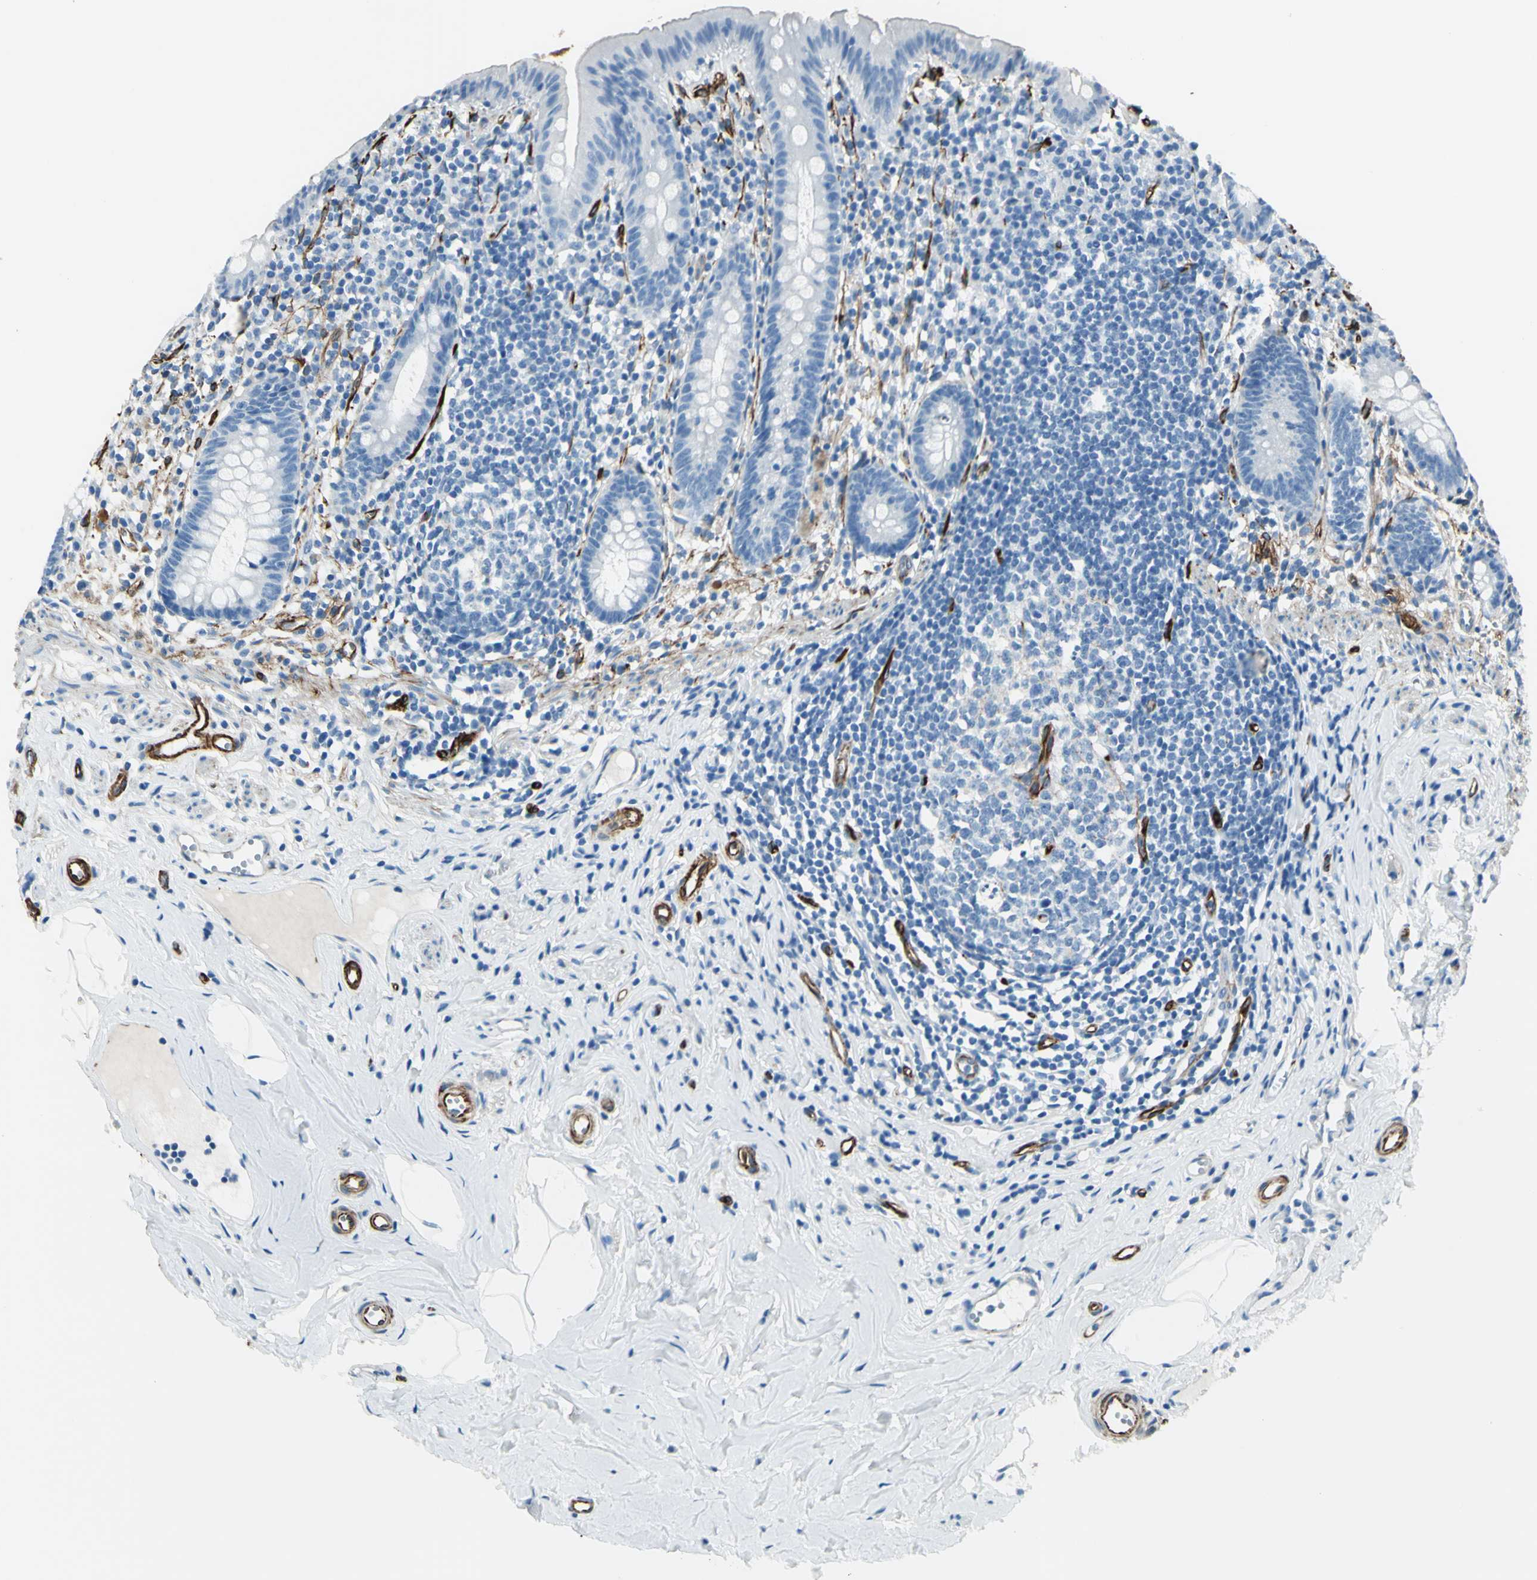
{"staining": {"intensity": "negative", "quantity": "none", "location": "none"}, "tissue": "appendix", "cell_type": "Glandular cells", "image_type": "normal", "snomed": [{"axis": "morphology", "description": "Normal tissue, NOS"}, {"axis": "topography", "description": "Appendix"}], "caption": "Appendix was stained to show a protein in brown. There is no significant expression in glandular cells. (DAB (3,3'-diaminobenzidine) immunohistochemistry visualized using brightfield microscopy, high magnification).", "gene": "PTH2R", "patient": {"sex": "male", "age": 52}}